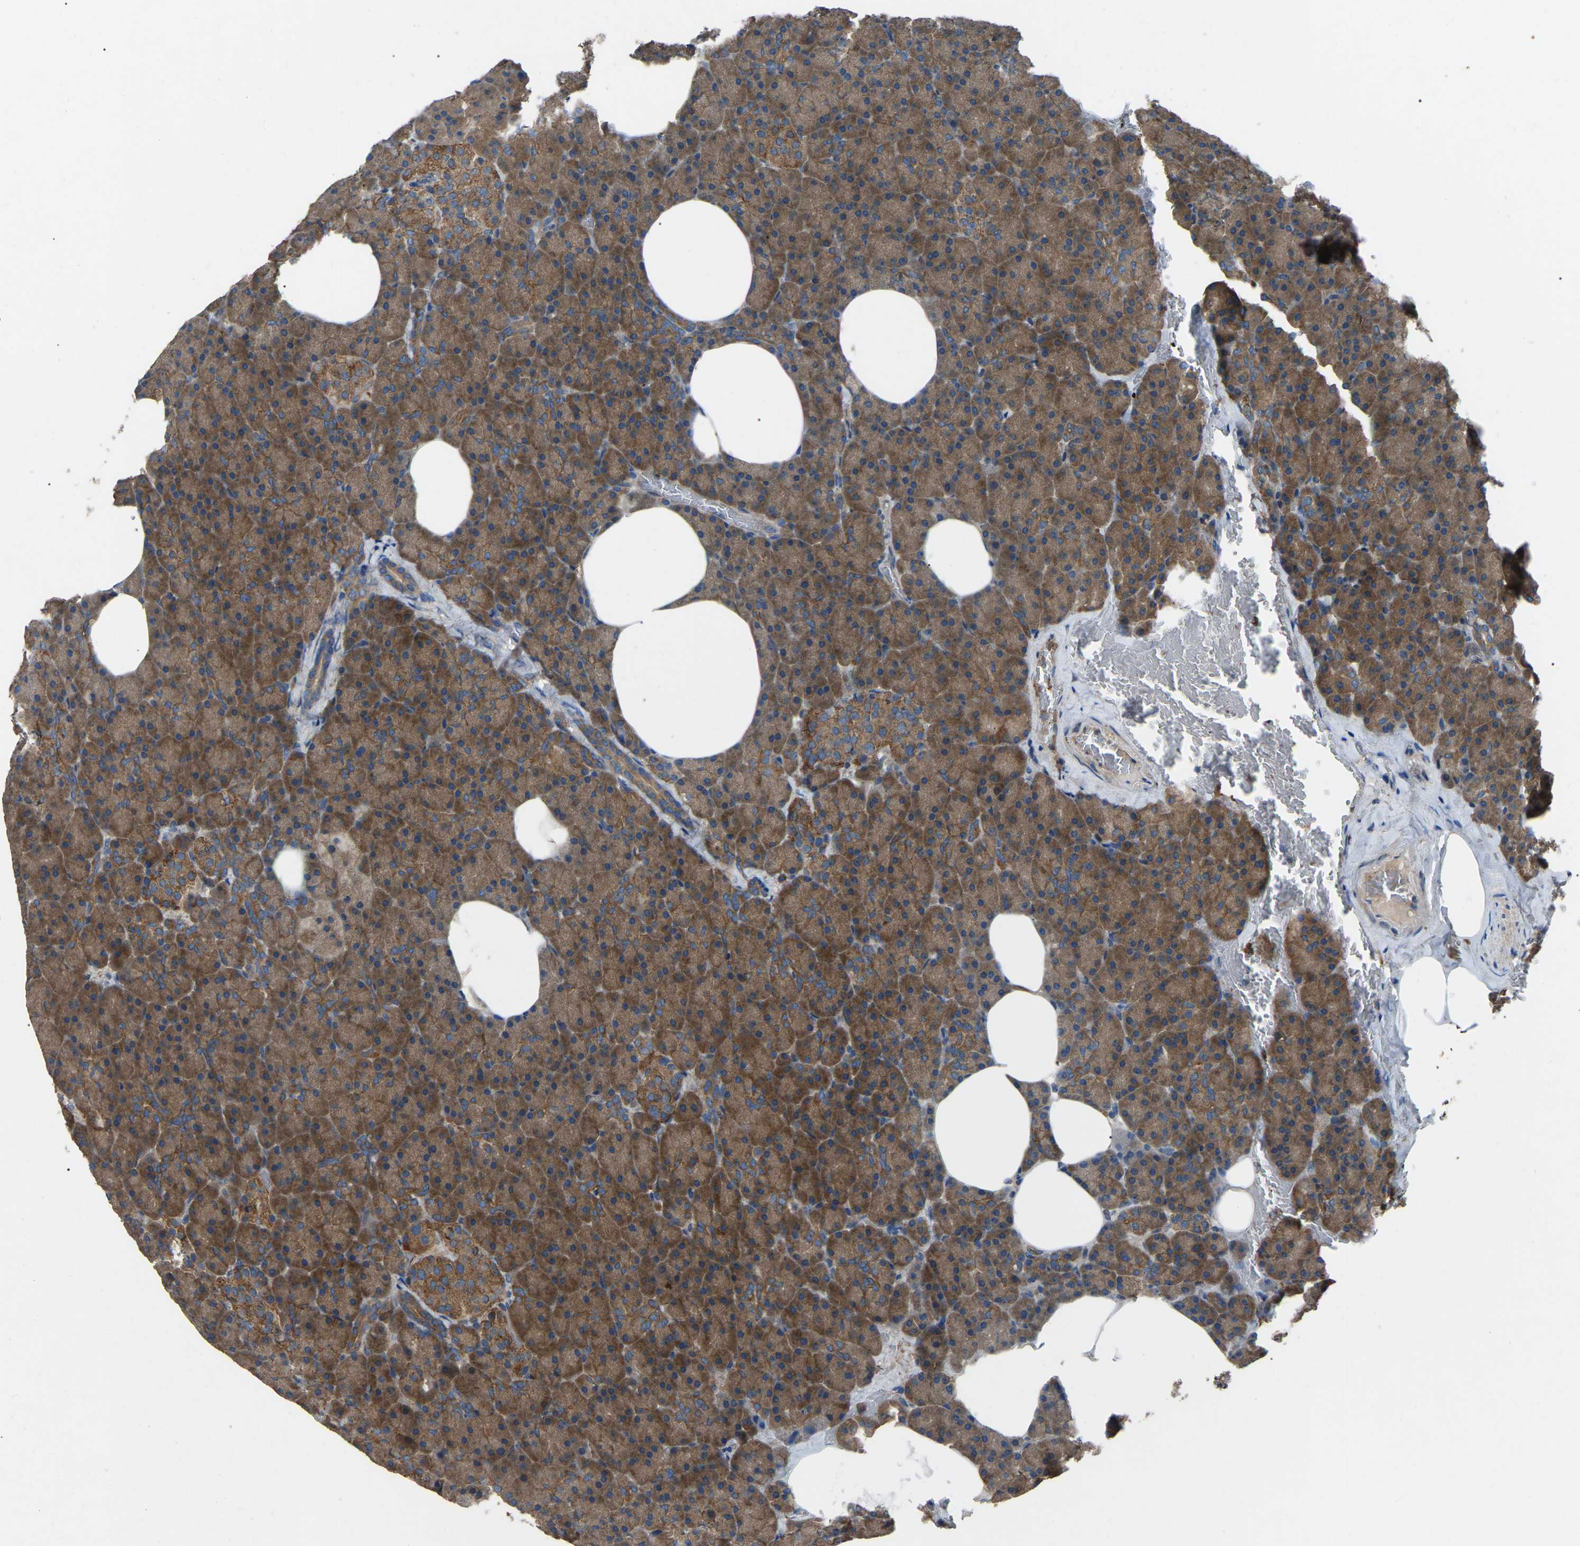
{"staining": {"intensity": "strong", "quantity": ">75%", "location": "cytoplasmic/membranous"}, "tissue": "pancreas", "cell_type": "Exocrine glandular cells", "image_type": "normal", "snomed": [{"axis": "morphology", "description": "Normal tissue, NOS"}, {"axis": "topography", "description": "Pancreas"}], "caption": "Exocrine glandular cells display high levels of strong cytoplasmic/membranous staining in approximately >75% of cells in benign pancreas. Nuclei are stained in blue.", "gene": "AIMP1", "patient": {"sex": "female", "age": 35}}